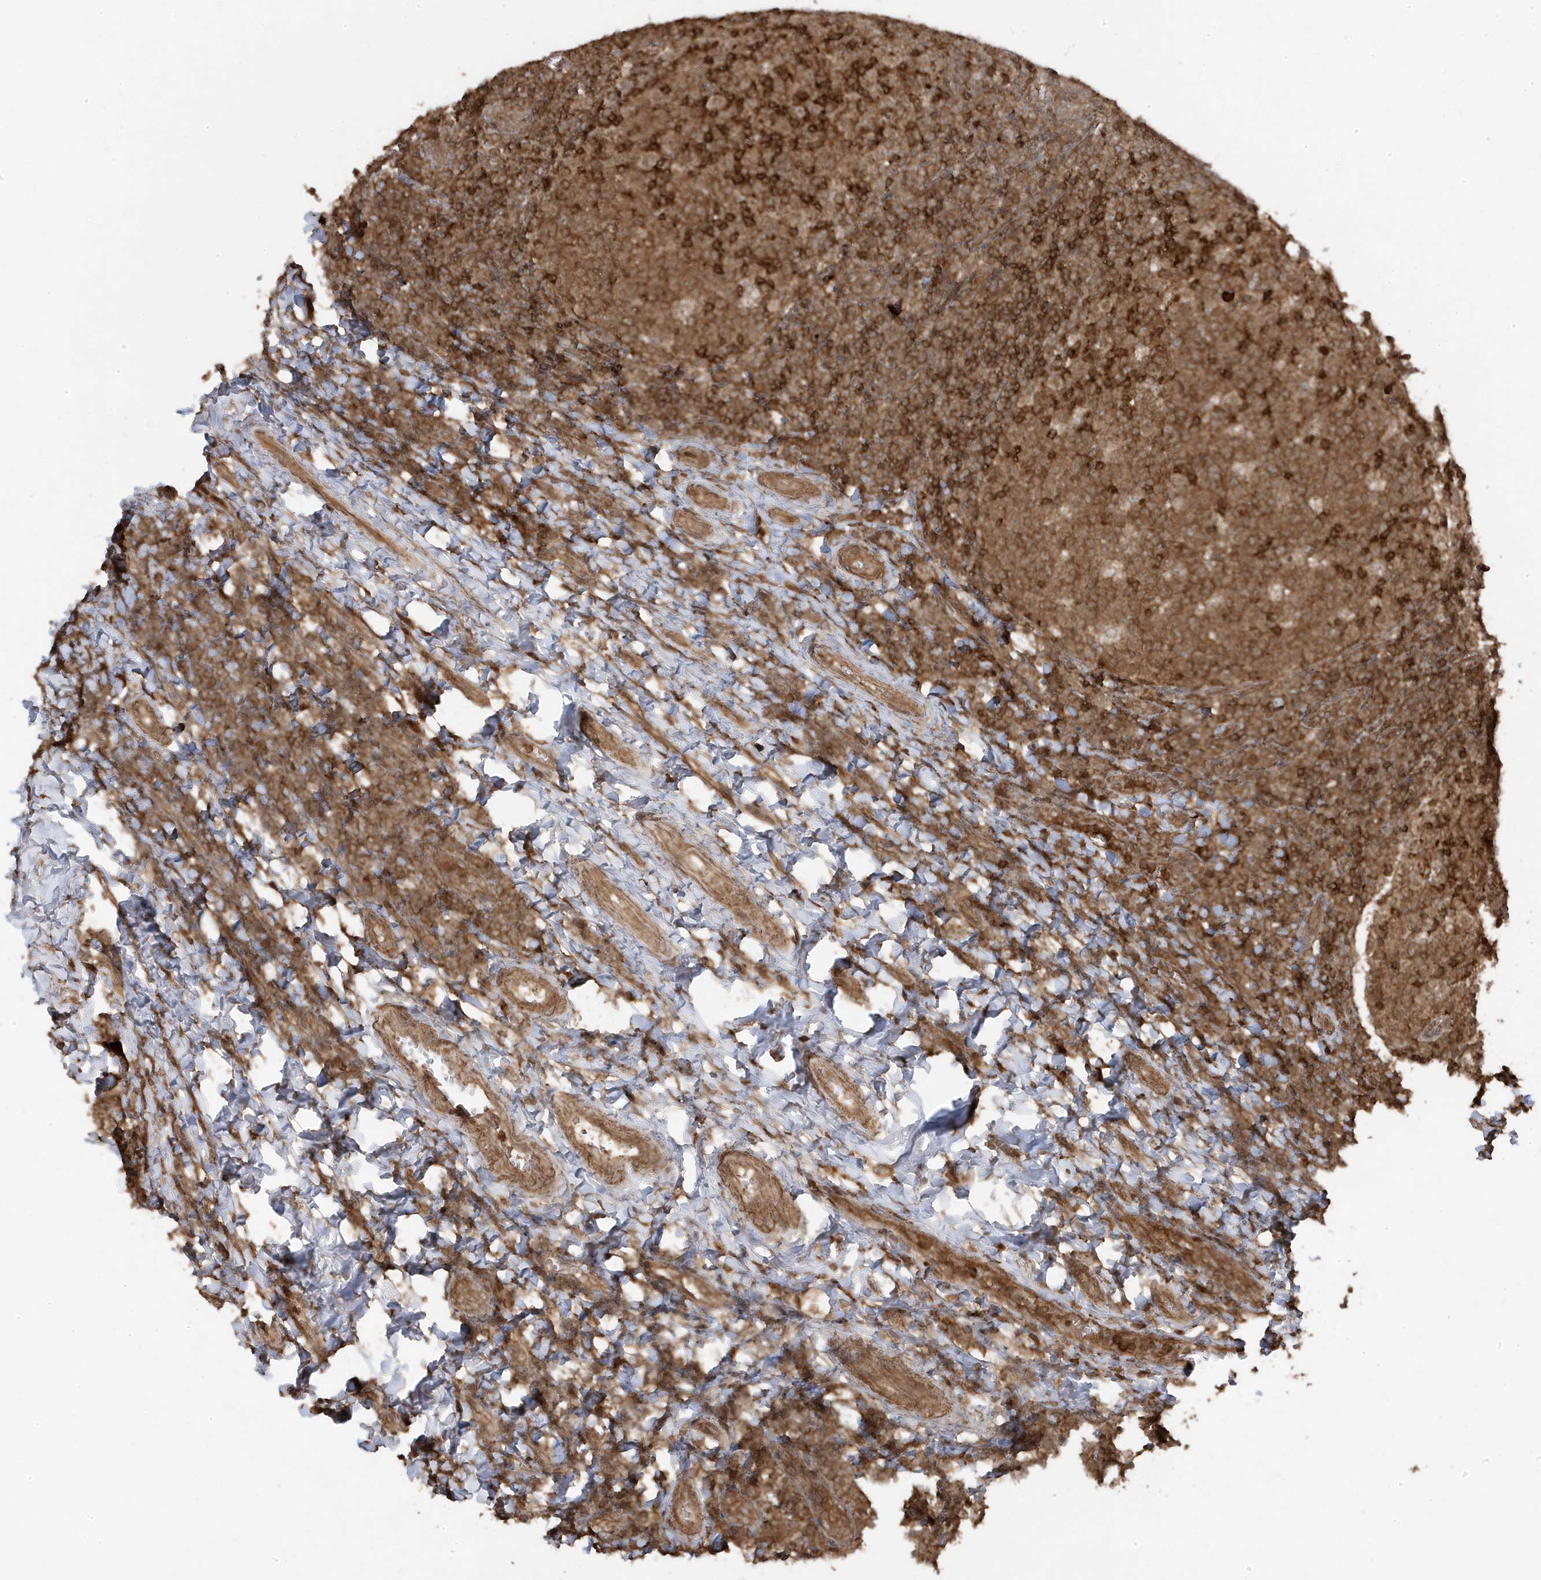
{"staining": {"intensity": "strong", "quantity": ">75%", "location": "cytoplasmic/membranous"}, "tissue": "tonsil", "cell_type": "Germinal center cells", "image_type": "normal", "snomed": [{"axis": "morphology", "description": "Normal tissue, NOS"}, {"axis": "topography", "description": "Tonsil"}], "caption": "Immunohistochemistry (DAB (3,3'-diaminobenzidine)) staining of unremarkable human tonsil exhibits strong cytoplasmic/membranous protein expression in about >75% of germinal center cells.", "gene": "ASAP1", "patient": {"sex": "female", "age": 19}}